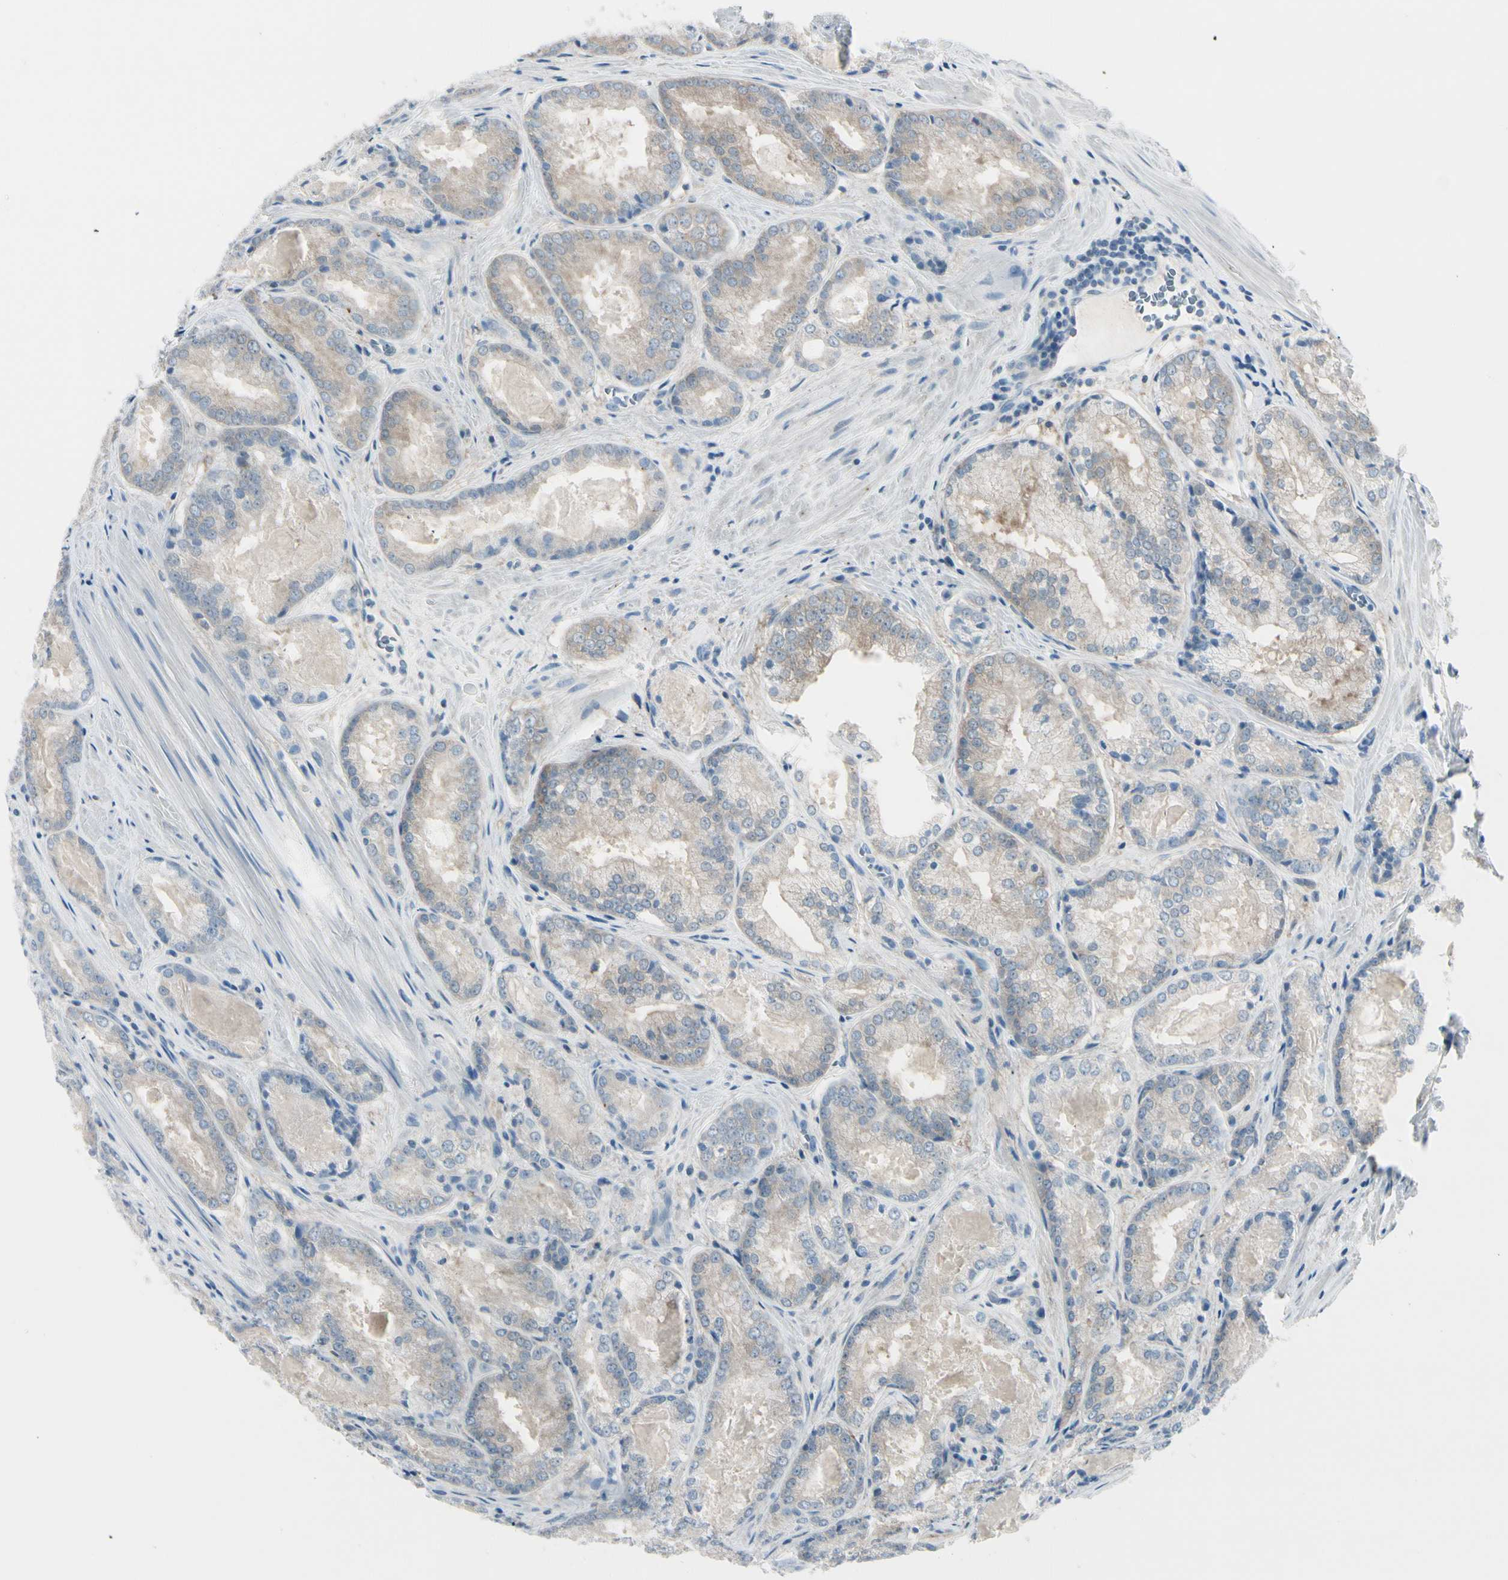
{"staining": {"intensity": "weak", "quantity": "25%-75%", "location": "cytoplasmic/membranous"}, "tissue": "prostate cancer", "cell_type": "Tumor cells", "image_type": "cancer", "snomed": [{"axis": "morphology", "description": "Adenocarcinoma, Low grade"}, {"axis": "topography", "description": "Prostate"}], "caption": "DAB (3,3'-diaminobenzidine) immunohistochemical staining of prostate cancer (adenocarcinoma (low-grade)) exhibits weak cytoplasmic/membranous protein expression in about 25%-75% of tumor cells.", "gene": "PEBP1", "patient": {"sex": "male", "age": 64}}